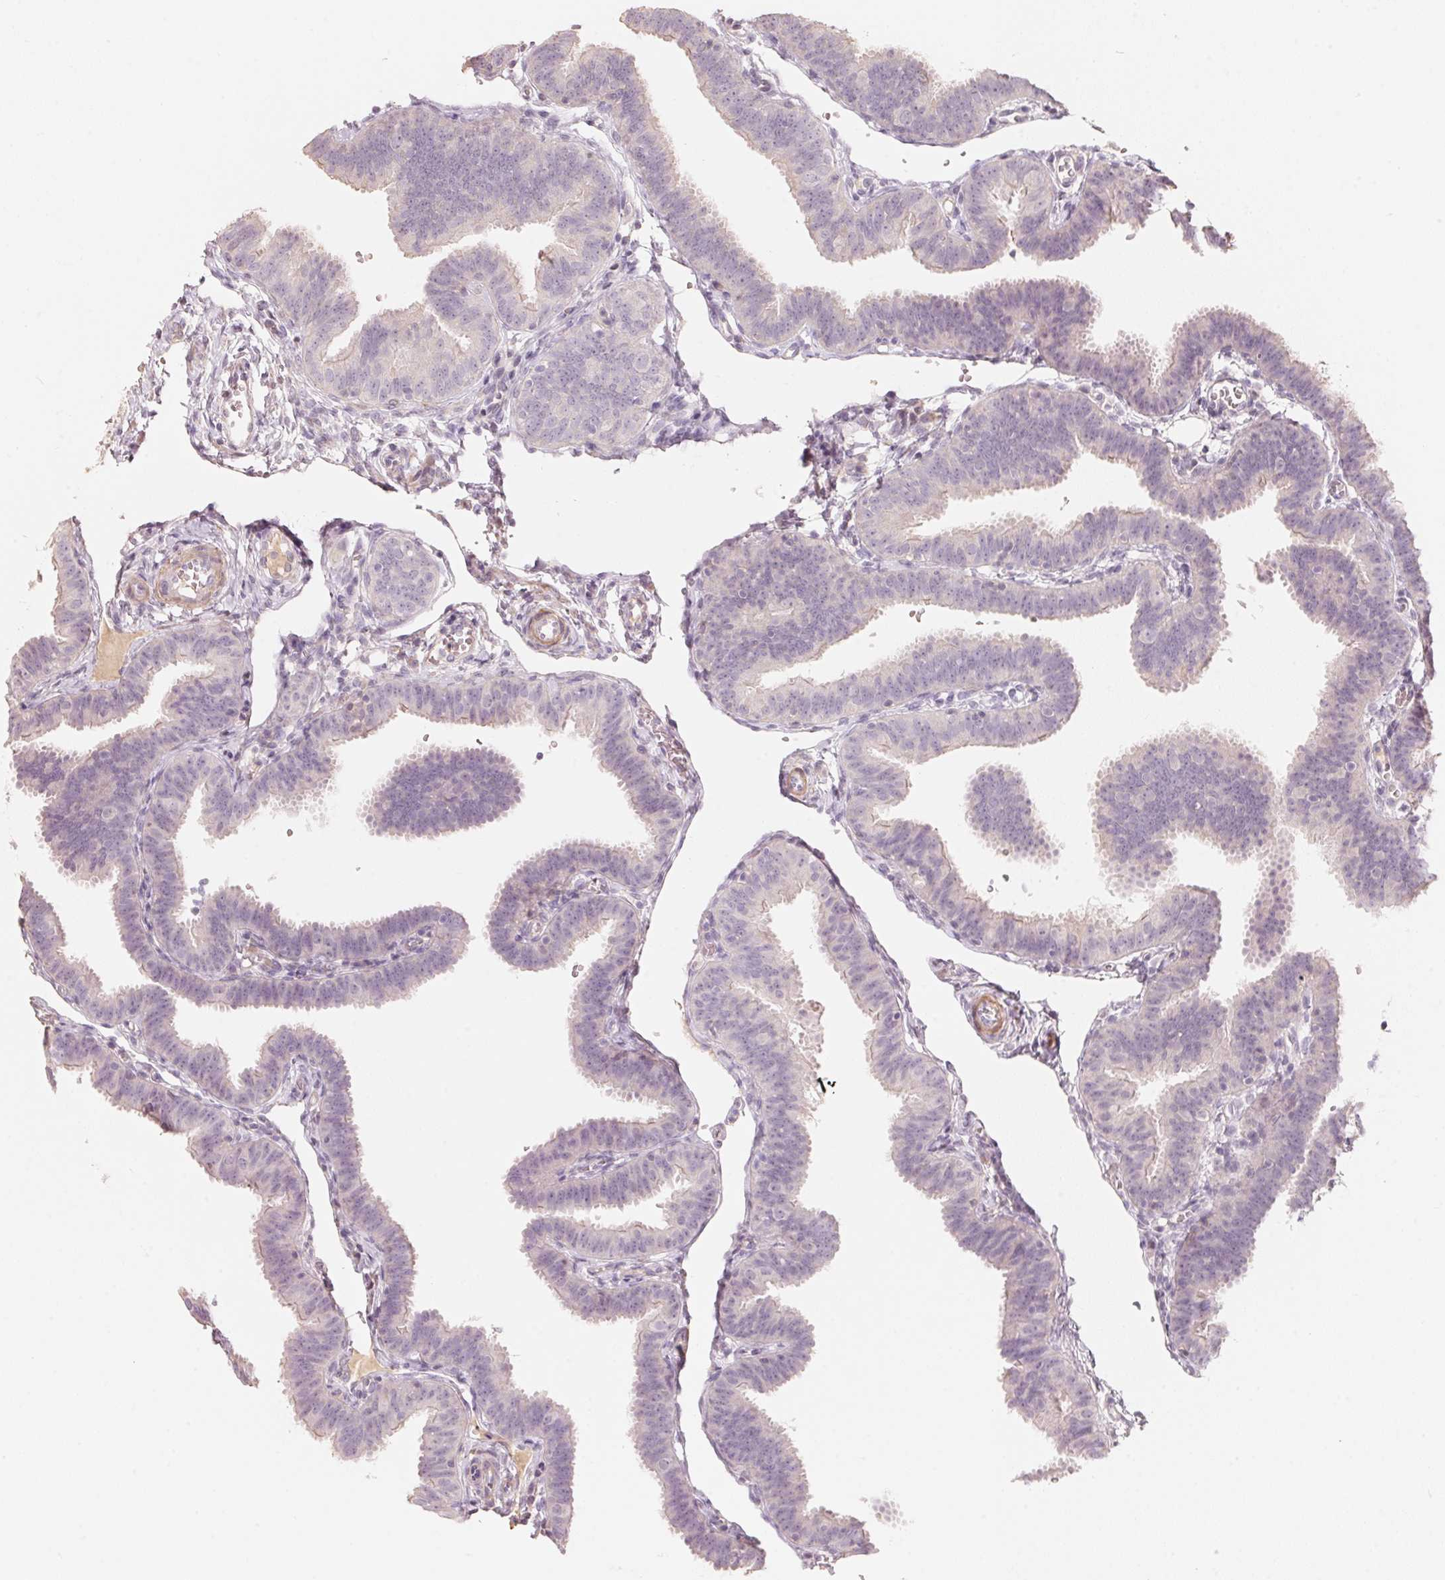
{"staining": {"intensity": "weak", "quantity": "<25%", "location": "cytoplasmic/membranous"}, "tissue": "fallopian tube", "cell_type": "Glandular cells", "image_type": "normal", "snomed": [{"axis": "morphology", "description": "Normal tissue, NOS"}, {"axis": "topography", "description": "Fallopian tube"}], "caption": "This is an immunohistochemistry (IHC) micrograph of benign human fallopian tube. There is no staining in glandular cells.", "gene": "TP53AIP1", "patient": {"sex": "female", "age": 25}}